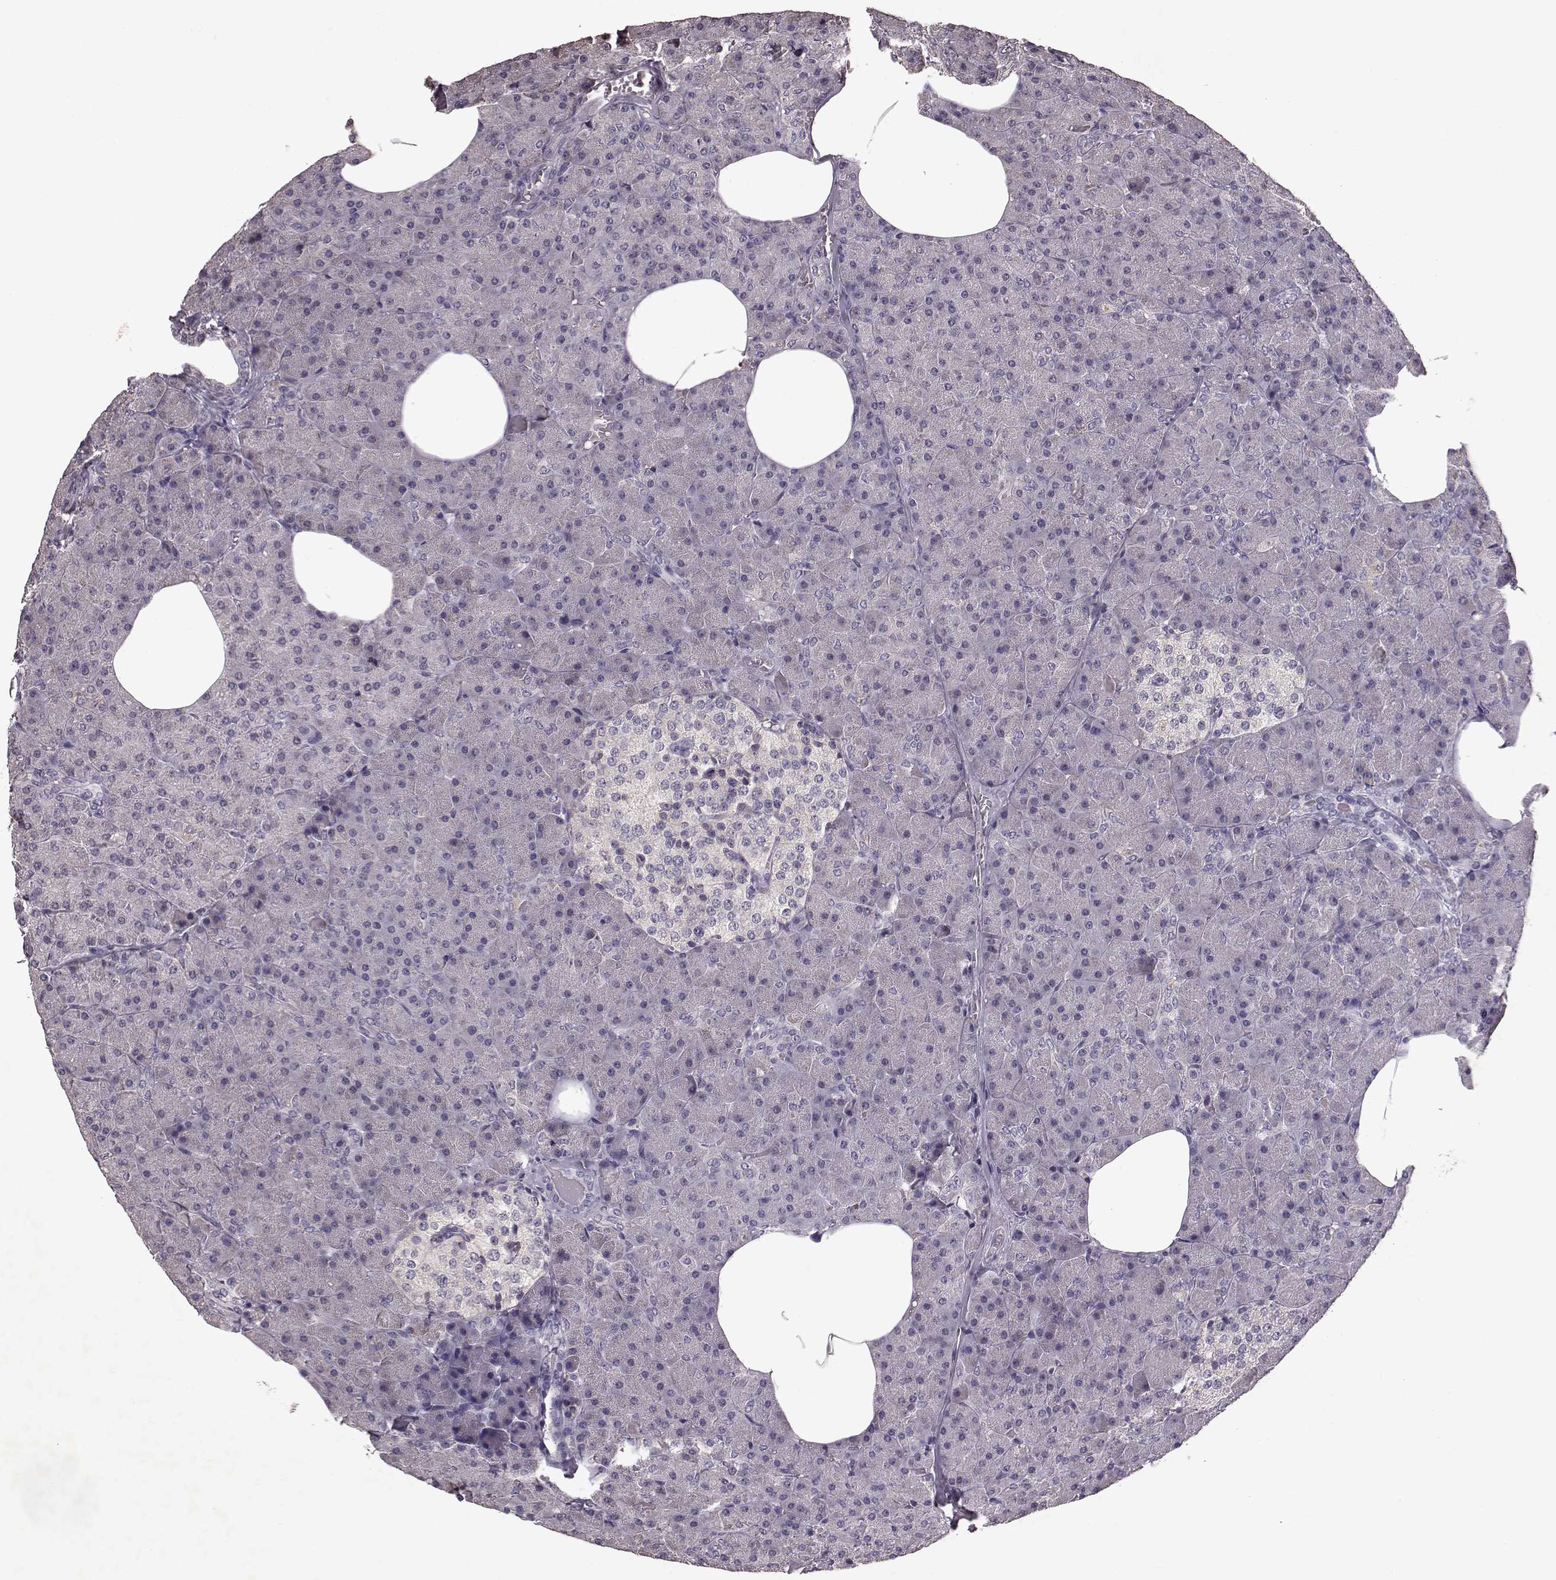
{"staining": {"intensity": "negative", "quantity": "none", "location": "none"}, "tissue": "pancreas", "cell_type": "Exocrine glandular cells", "image_type": "normal", "snomed": [{"axis": "morphology", "description": "Normal tissue, NOS"}, {"axis": "topography", "description": "Pancreas"}], "caption": "The photomicrograph shows no significant staining in exocrine glandular cells of pancreas.", "gene": "FRRS1L", "patient": {"sex": "female", "age": 45}}